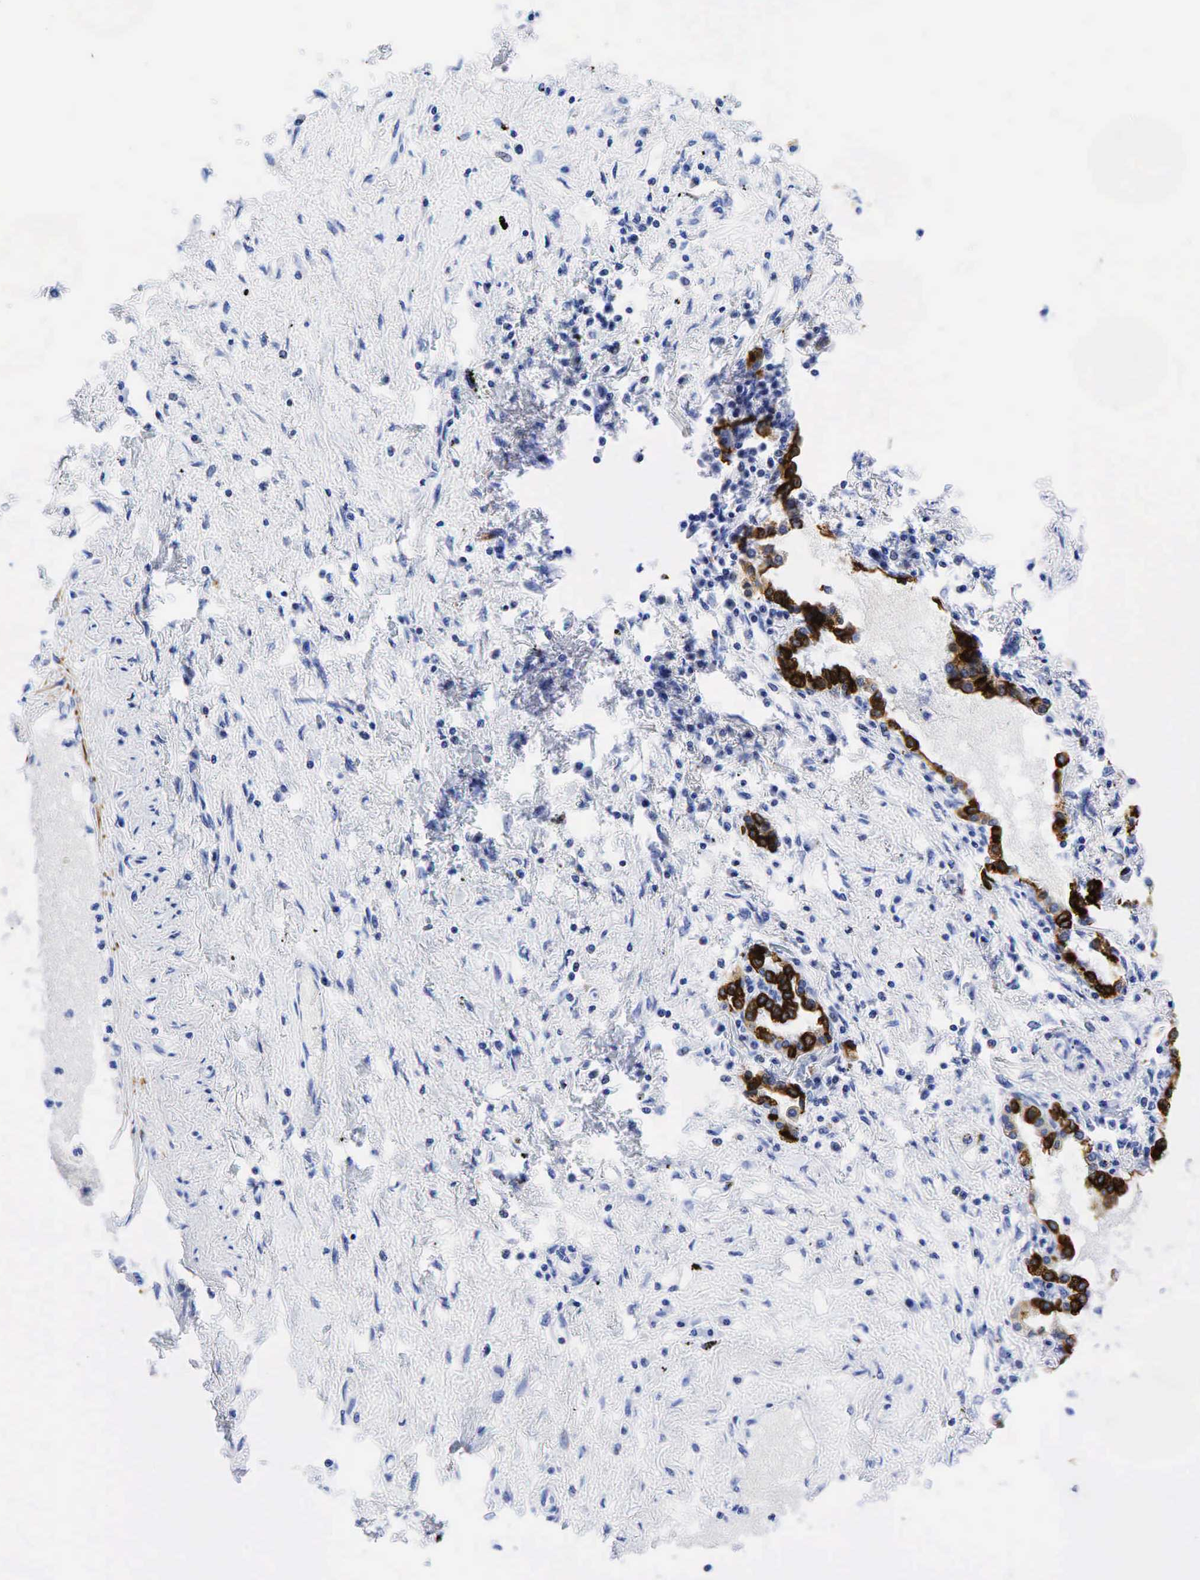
{"staining": {"intensity": "strong", "quantity": ">75%", "location": "cytoplasmic/membranous"}, "tissue": "lung cancer", "cell_type": "Tumor cells", "image_type": "cancer", "snomed": [{"axis": "morphology", "description": "Adenocarcinoma, NOS"}, {"axis": "topography", "description": "Lung"}], "caption": "IHC (DAB) staining of human lung cancer exhibits strong cytoplasmic/membranous protein expression in approximately >75% of tumor cells. (Brightfield microscopy of DAB IHC at high magnification).", "gene": "KRT18", "patient": {"sex": "male", "age": 60}}